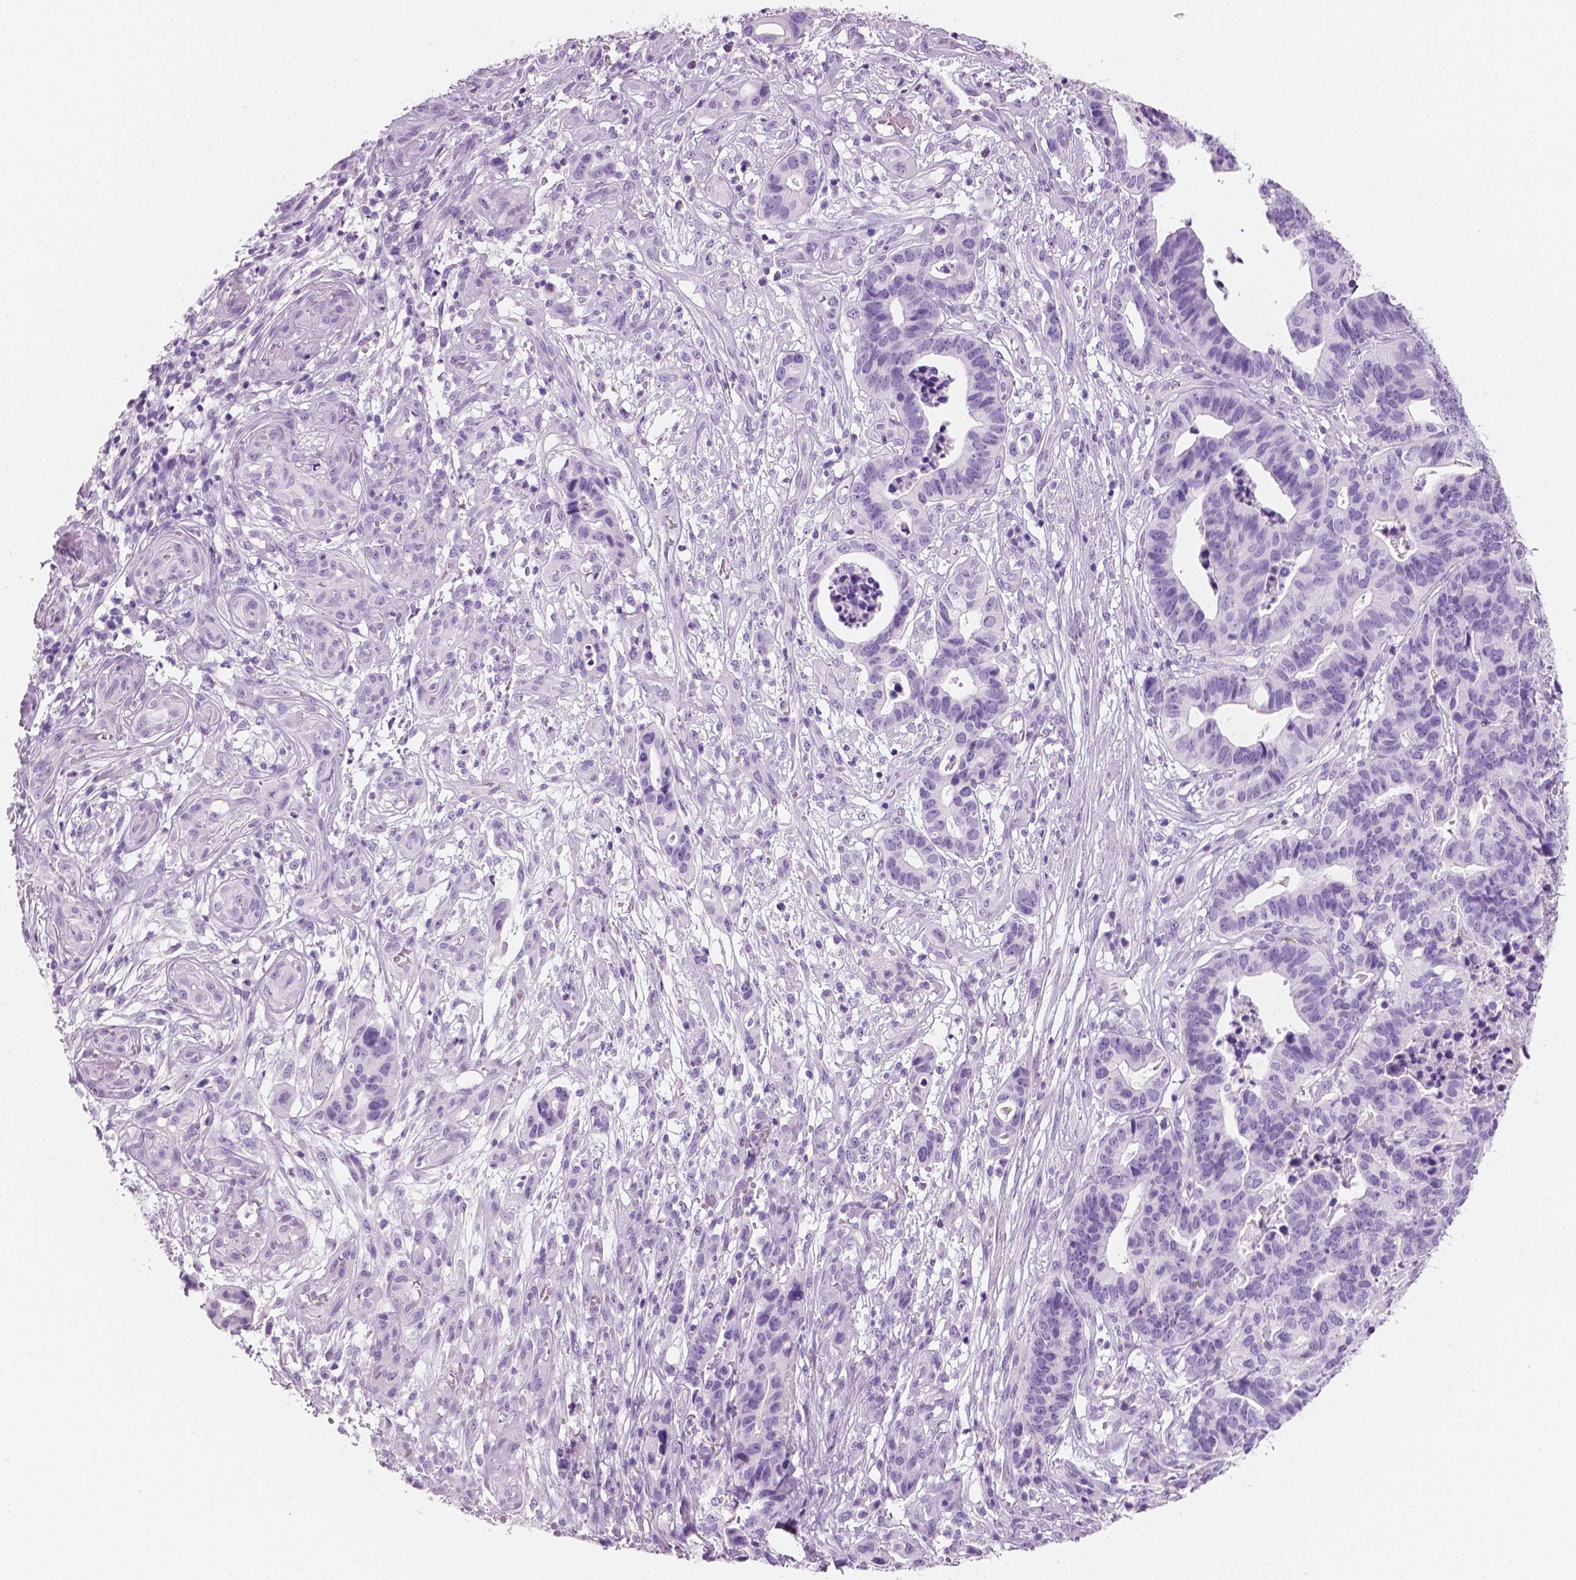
{"staining": {"intensity": "negative", "quantity": "none", "location": "none"}, "tissue": "stomach cancer", "cell_type": "Tumor cells", "image_type": "cancer", "snomed": [{"axis": "morphology", "description": "Adenocarcinoma, NOS"}, {"axis": "topography", "description": "Stomach, upper"}], "caption": "This is an immunohistochemistry histopathology image of human stomach cancer (adenocarcinoma). There is no expression in tumor cells.", "gene": "PLIN4", "patient": {"sex": "female", "age": 67}}